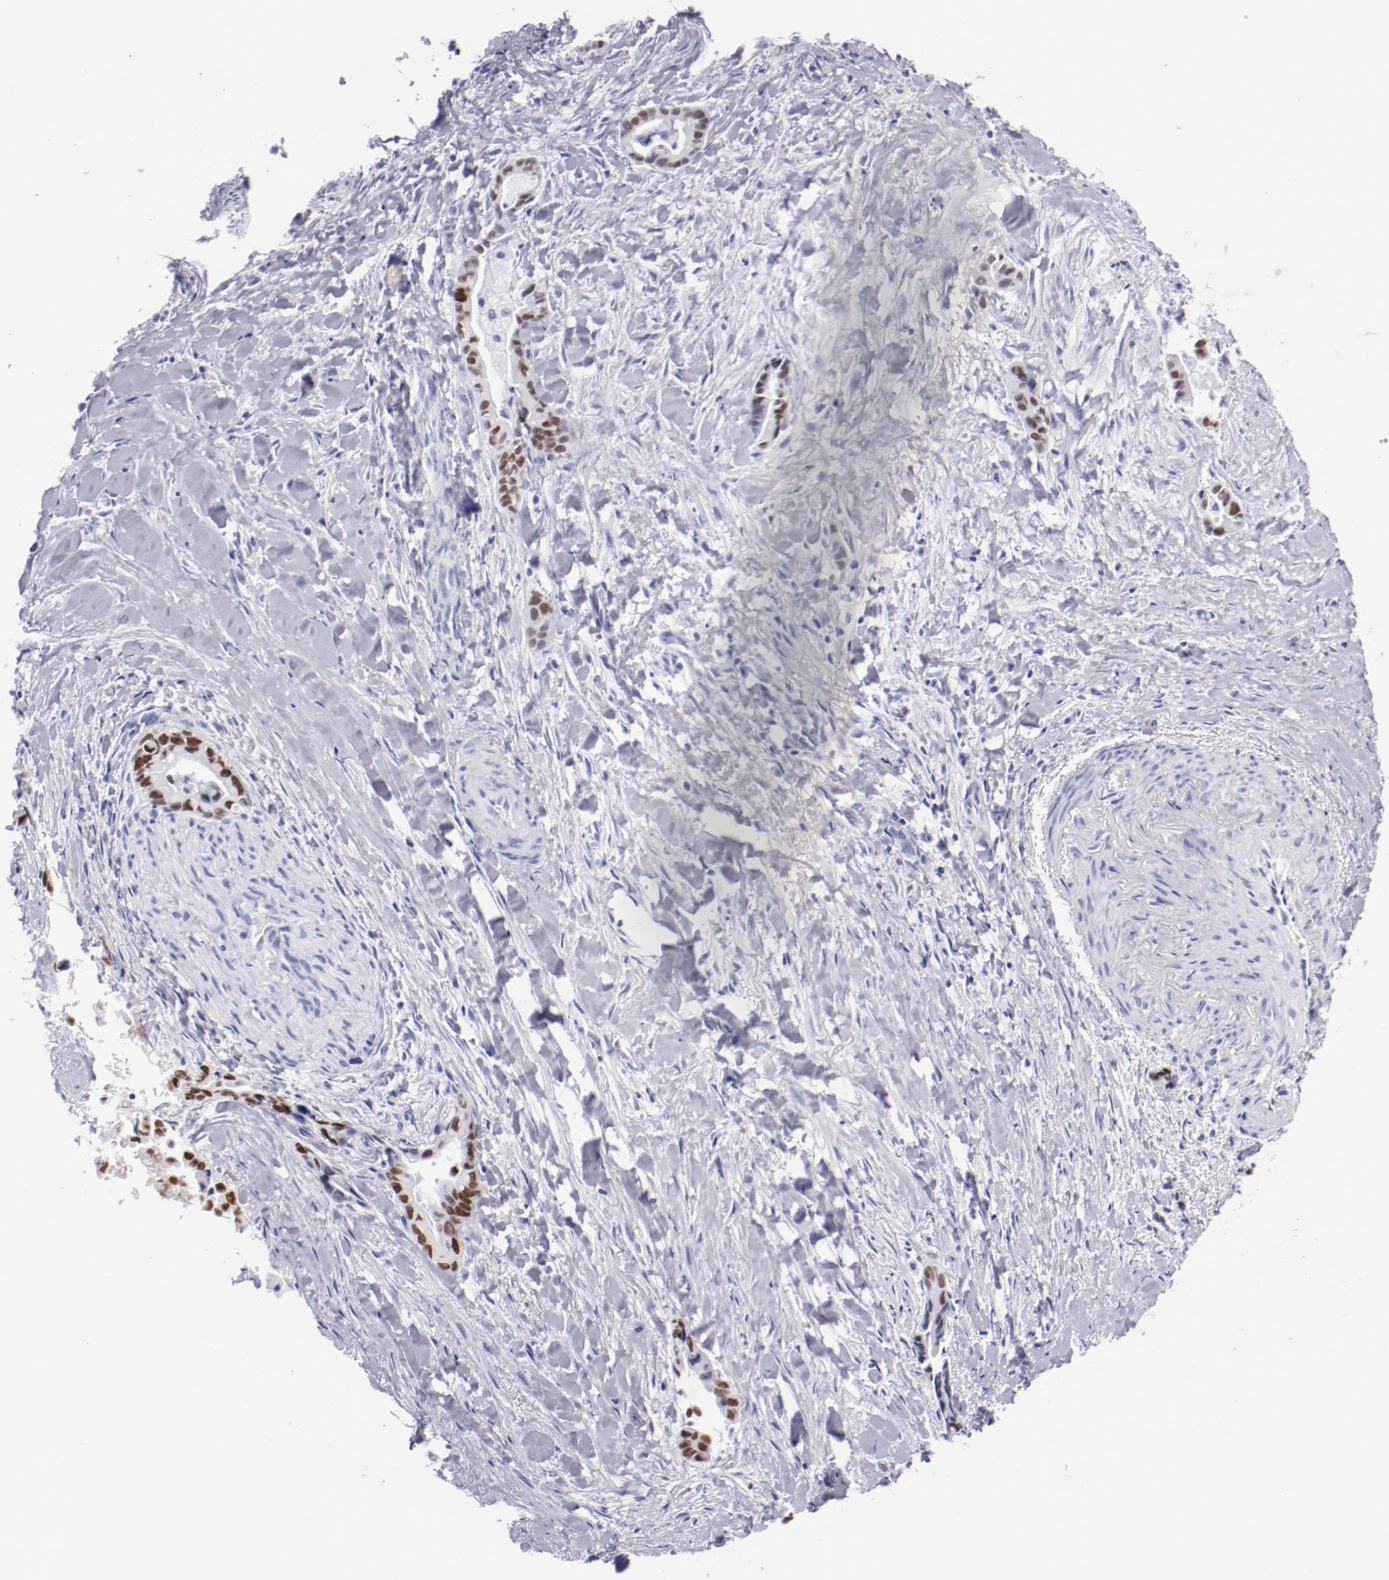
{"staining": {"intensity": "strong", "quantity": ">75%", "location": "nuclear"}, "tissue": "liver cancer", "cell_type": "Tumor cells", "image_type": "cancer", "snomed": [{"axis": "morphology", "description": "Cholangiocarcinoma"}, {"axis": "topography", "description": "Liver"}], "caption": "Immunohistochemical staining of liver cholangiocarcinoma demonstrates strong nuclear protein staining in about >75% of tumor cells. The staining was performed using DAB (3,3'-diaminobenzidine) to visualize the protein expression in brown, while the nuclei were stained in blue with hematoxylin (Magnification: 20x).", "gene": "HNF1B", "patient": {"sex": "female", "age": 55}}